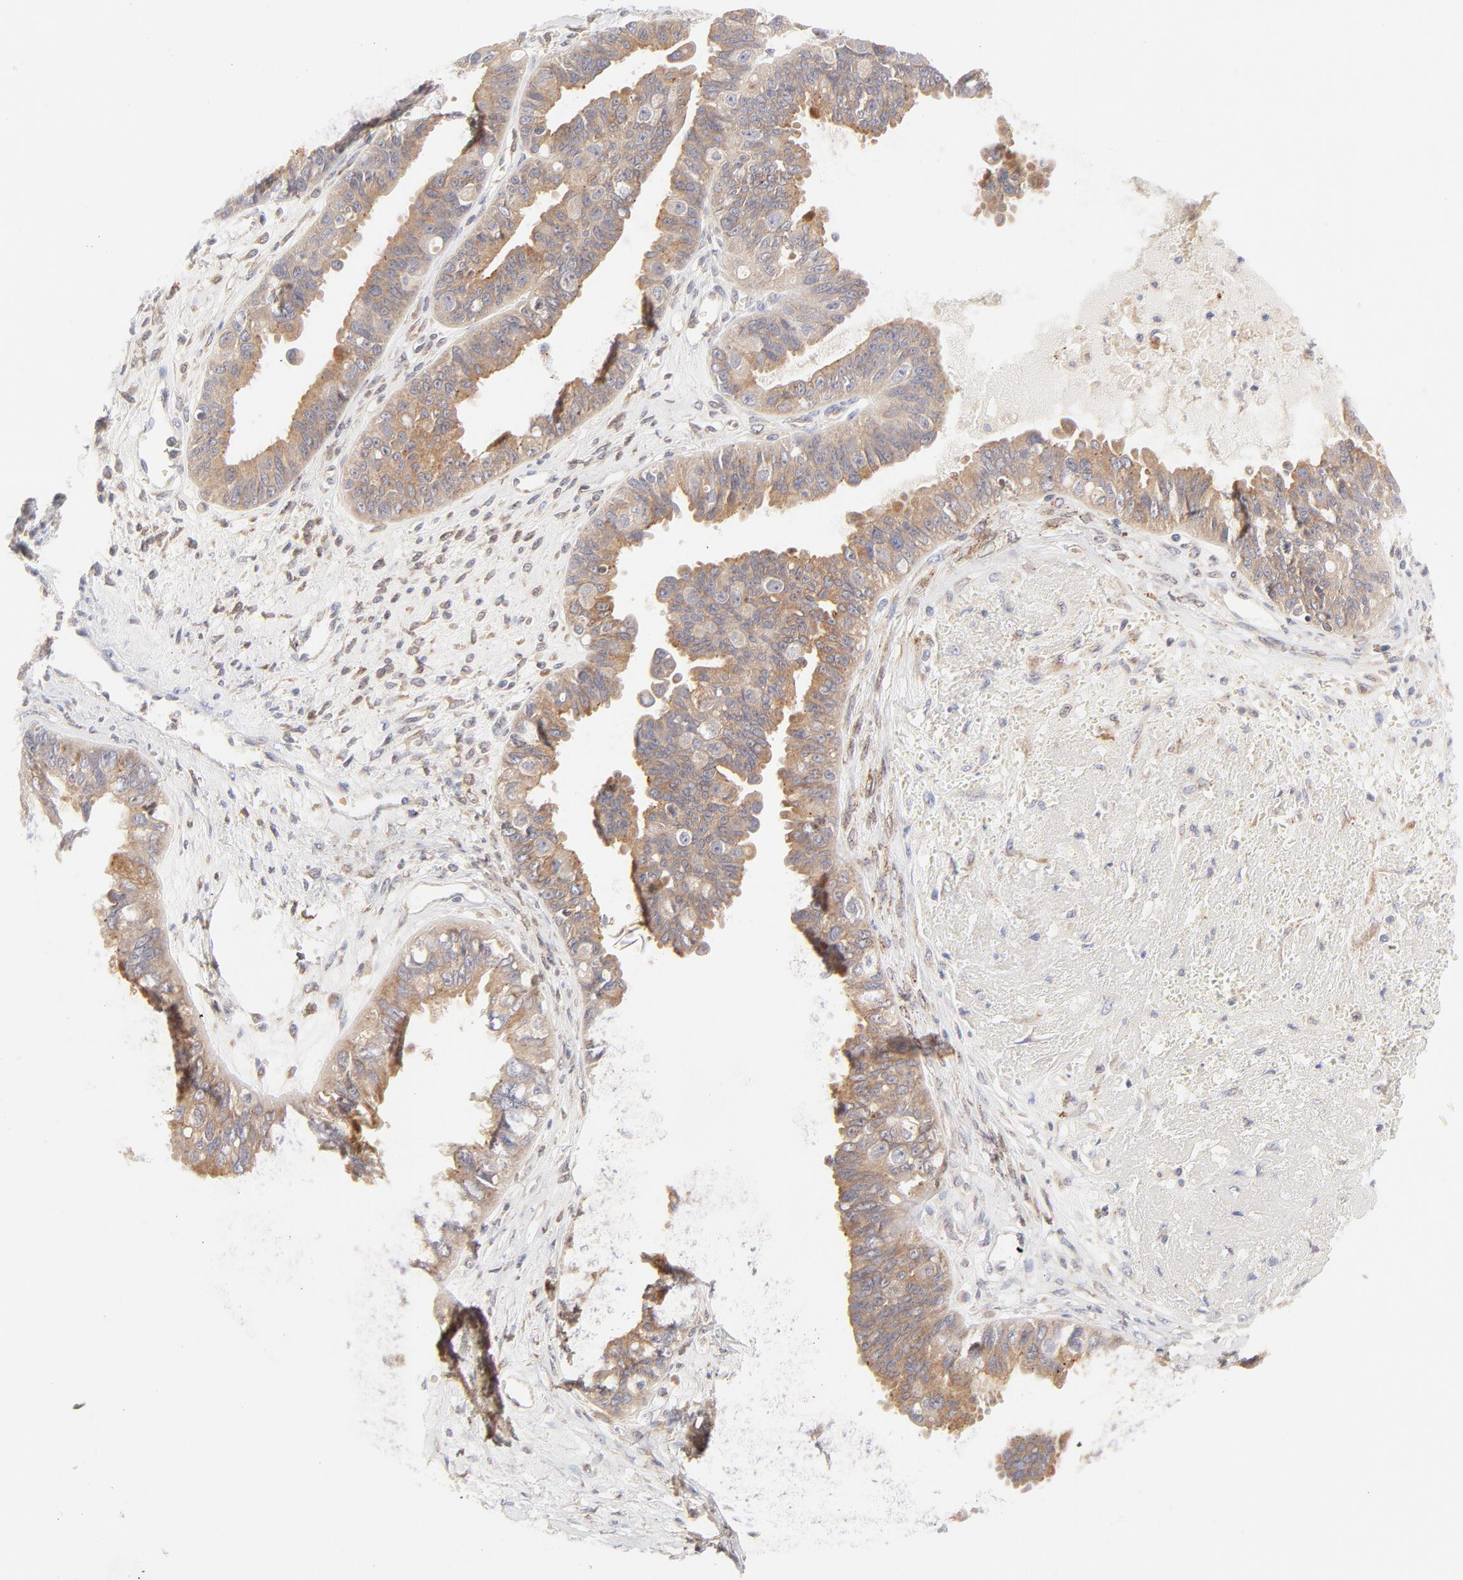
{"staining": {"intensity": "moderate", "quantity": ">75%", "location": "cytoplasmic/membranous"}, "tissue": "ovarian cancer", "cell_type": "Tumor cells", "image_type": "cancer", "snomed": [{"axis": "morphology", "description": "Carcinoma, endometroid"}, {"axis": "topography", "description": "Ovary"}], "caption": "Immunohistochemical staining of human ovarian endometroid carcinoma exhibits medium levels of moderate cytoplasmic/membranous staining in about >75% of tumor cells.", "gene": "RPS6KA1", "patient": {"sex": "female", "age": 85}}